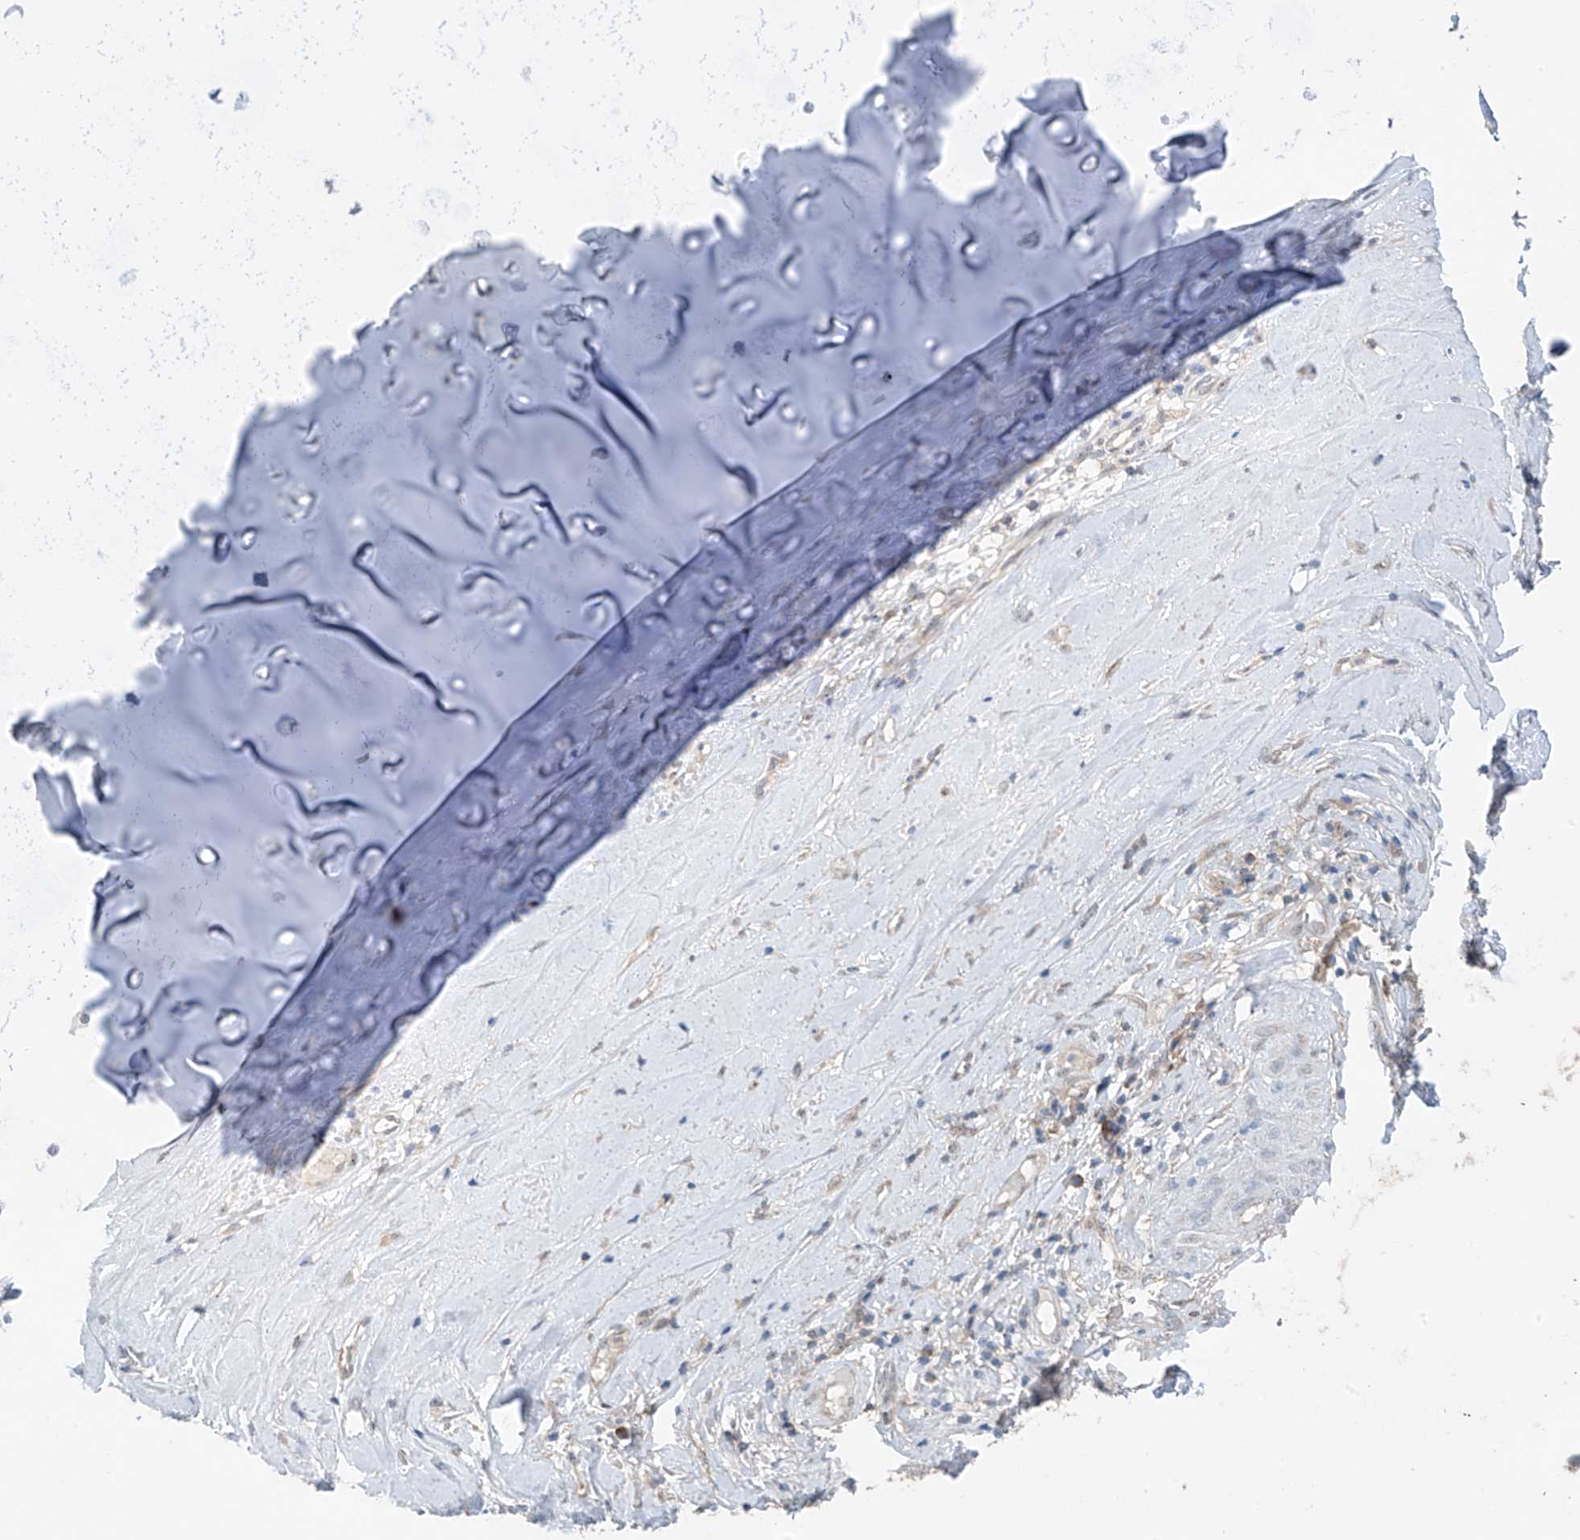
{"staining": {"intensity": "negative", "quantity": "none", "location": "none"}, "tissue": "soft tissue", "cell_type": "Chondrocytes", "image_type": "normal", "snomed": [{"axis": "morphology", "description": "Normal tissue, NOS"}, {"axis": "morphology", "description": "Basal cell carcinoma"}, {"axis": "topography", "description": "Cartilage tissue"}, {"axis": "topography", "description": "Nasopharynx"}, {"axis": "topography", "description": "Oral tissue"}], "caption": "A high-resolution micrograph shows IHC staining of normal soft tissue, which shows no significant staining in chondrocytes.", "gene": "RPL4", "patient": {"sex": "female", "age": 77}}